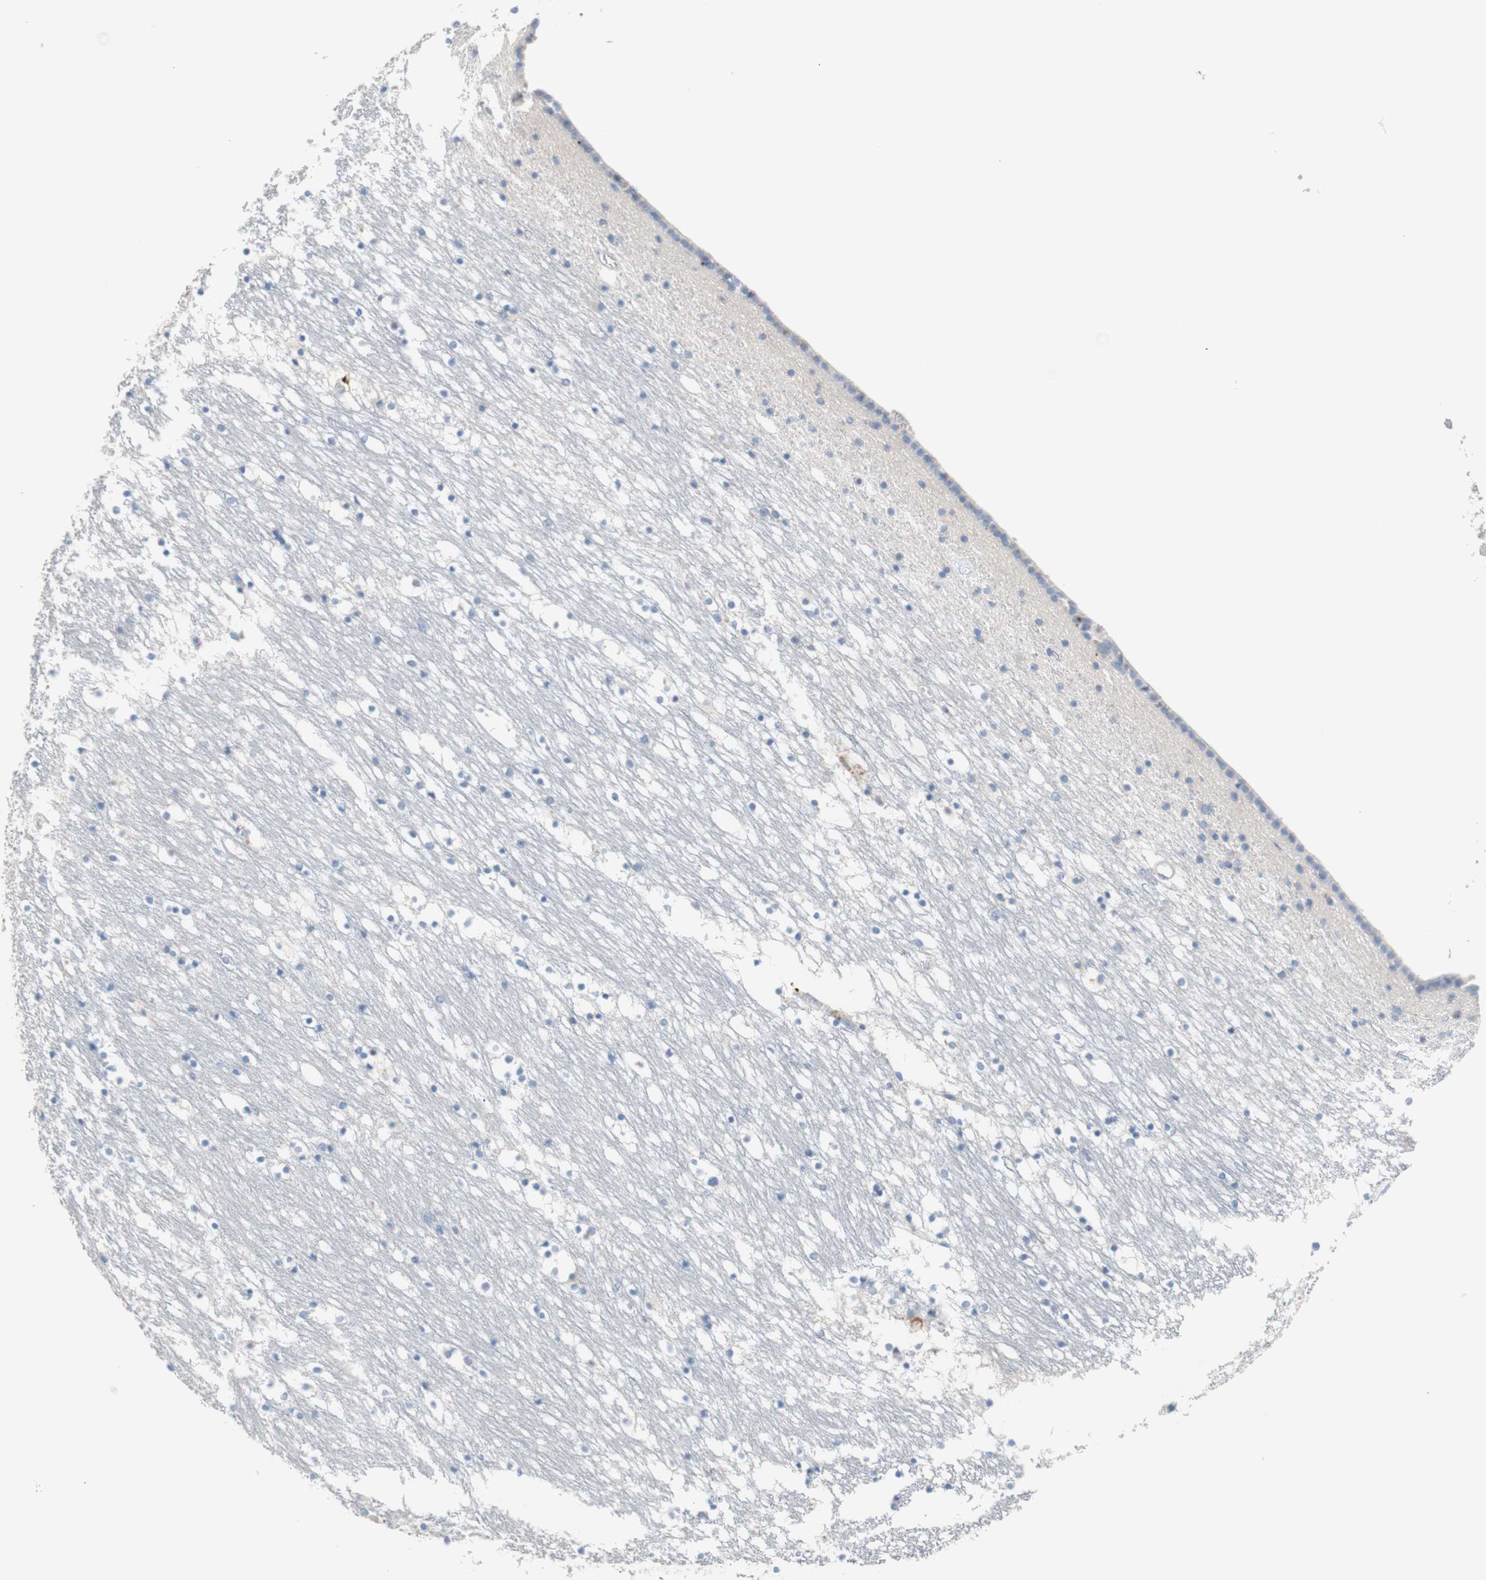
{"staining": {"intensity": "weak", "quantity": "<25%", "location": "cytoplasmic/membranous"}, "tissue": "caudate", "cell_type": "Glial cells", "image_type": "normal", "snomed": [{"axis": "morphology", "description": "Normal tissue, NOS"}, {"axis": "topography", "description": "Lateral ventricle wall"}], "caption": "Immunohistochemistry (IHC) image of normal human caudate stained for a protein (brown), which shows no staining in glial cells.", "gene": "CLEC4D", "patient": {"sex": "male", "age": 45}}